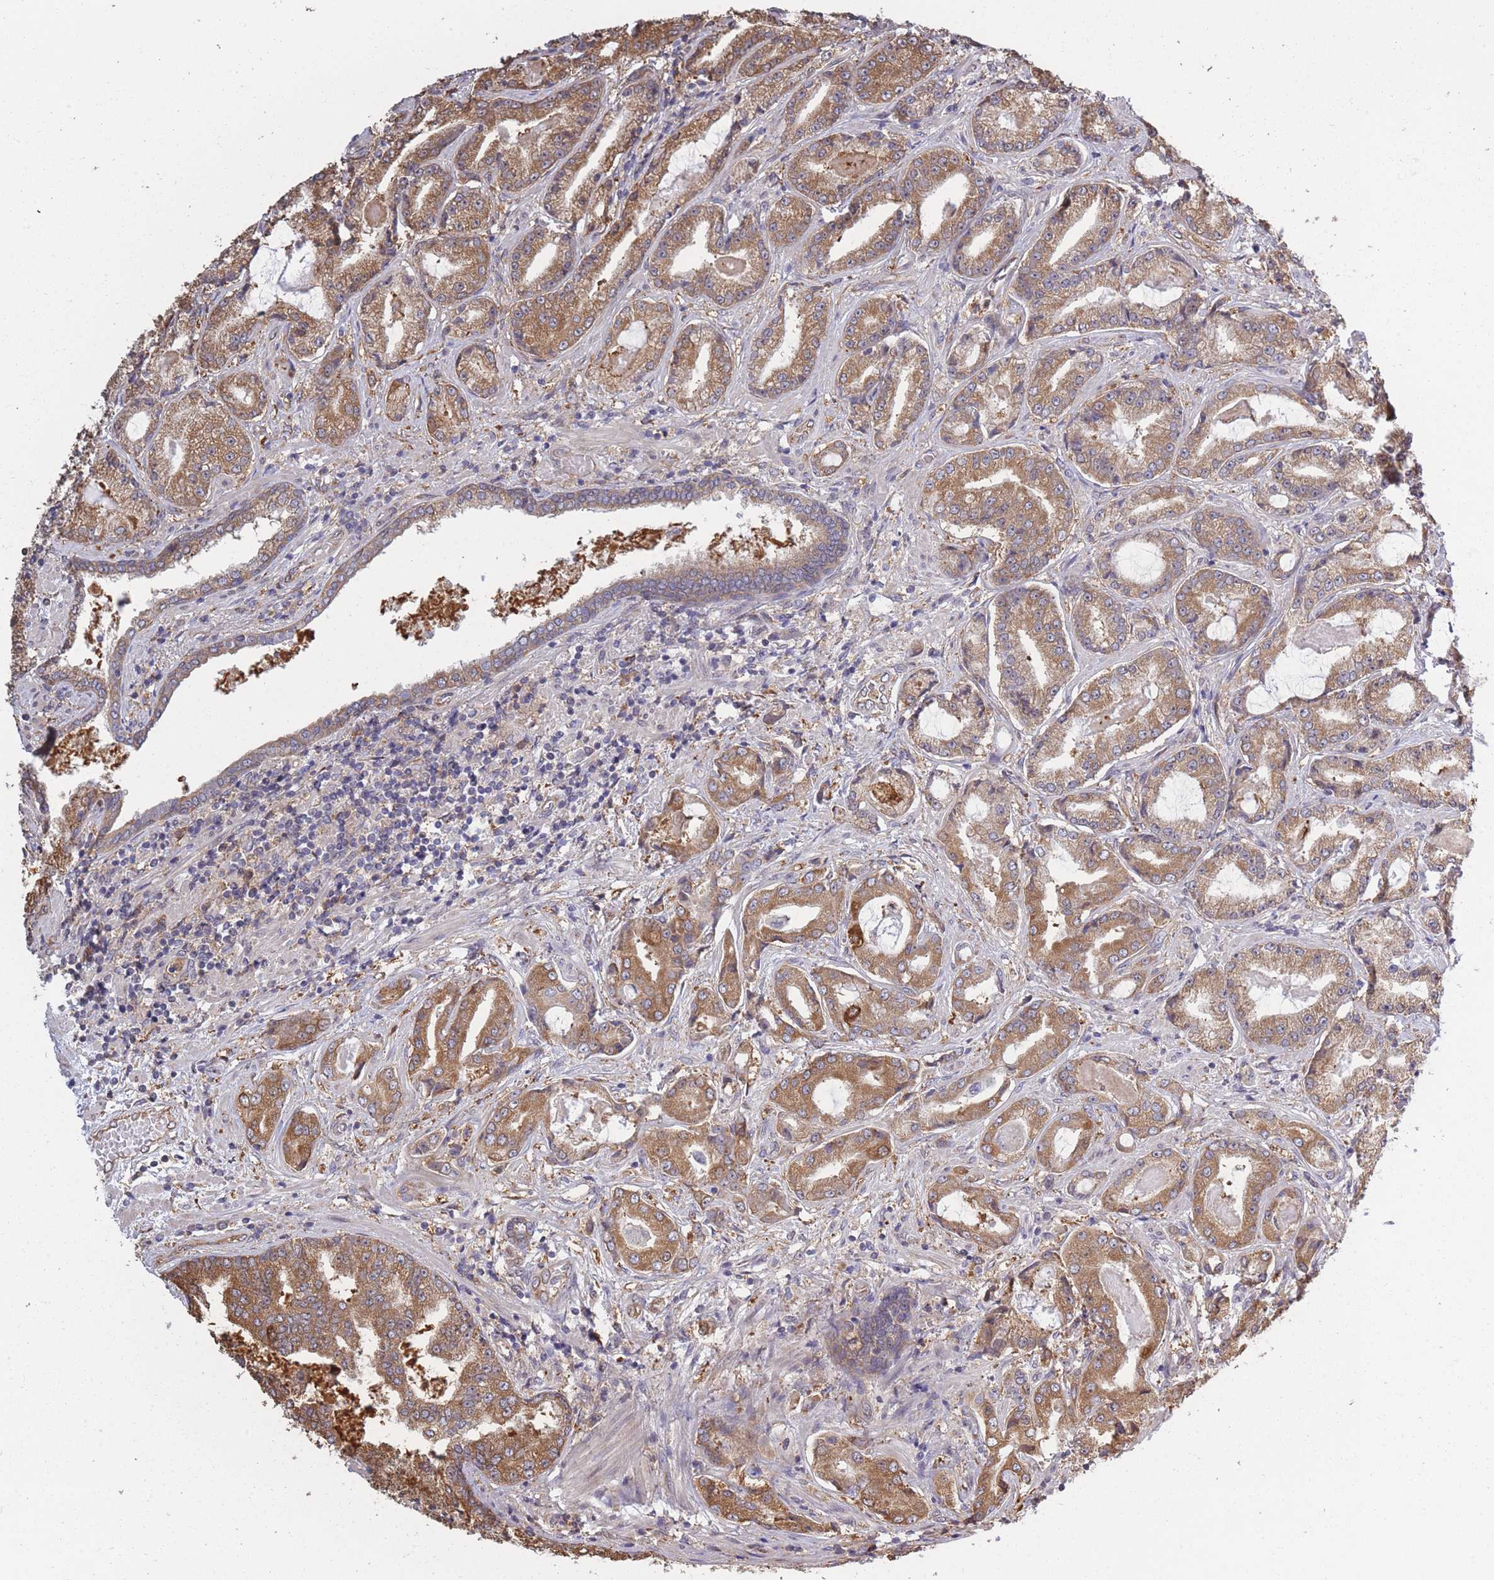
{"staining": {"intensity": "moderate", "quantity": ">75%", "location": "cytoplasmic/membranous"}, "tissue": "prostate cancer", "cell_type": "Tumor cells", "image_type": "cancer", "snomed": [{"axis": "morphology", "description": "Adenocarcinoma, High grade"}, {"axis": "topography", "description": "Prostate"}], "caption": "A photomicrograph showing moderate cytoplasmic/membranous positivity in about >75% of tumor cells in prostate cancer (adenocarcinoma (high-grade)), as visualized by brown immunohistochemical staining.", "gene": "ARL13B", "patient": {"sex": "male", "age": 68}}